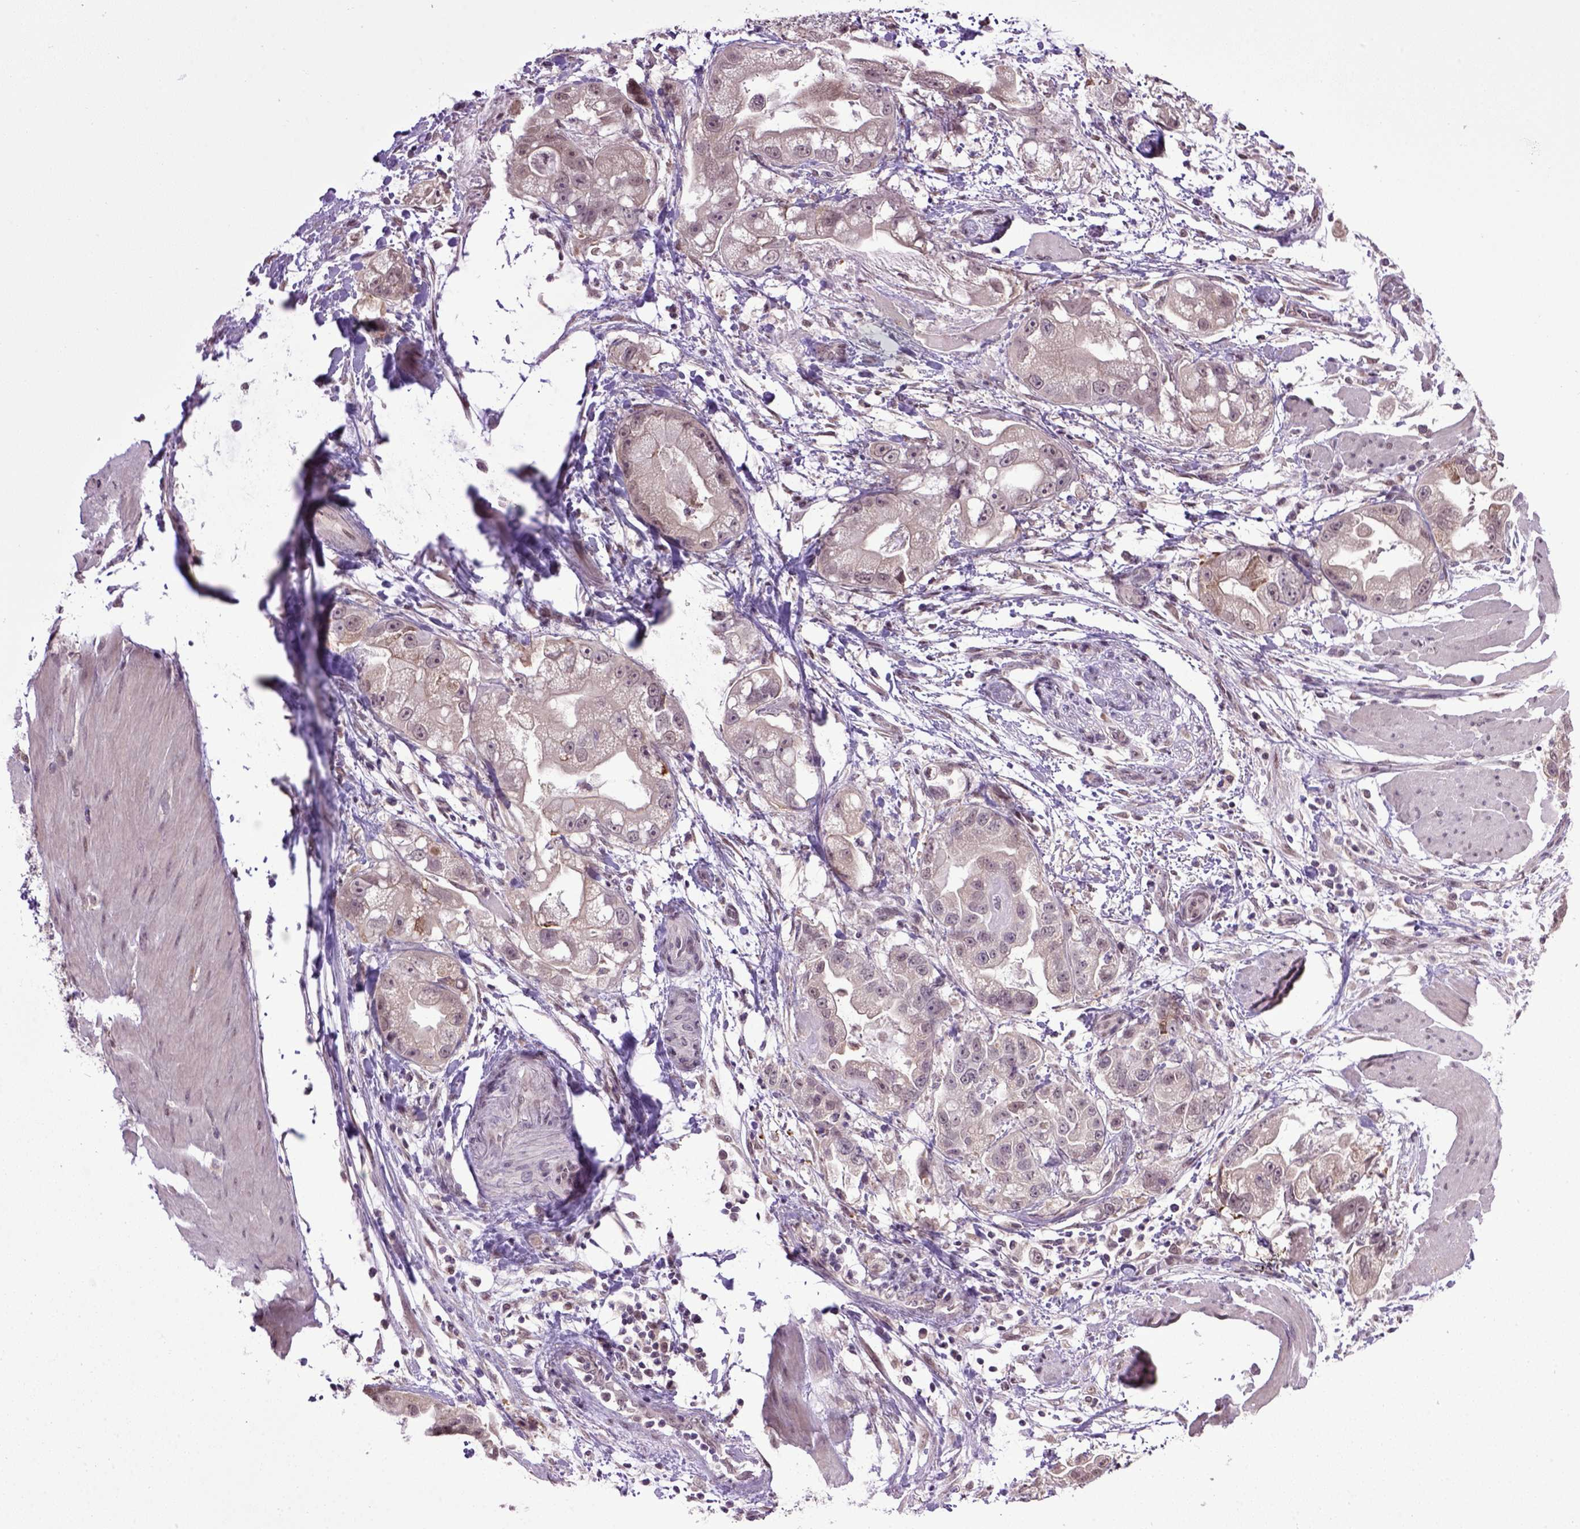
{"staining": {"intensity": "moderate", "quantity": "<25%", "location": "cytoplasmic/membranous"}, "tissue": "stomach cancer", "cell_type": "Tumor cells", "image_type": "cancer", "snomed": [{"axis": "morphology", "description": "Adenocarcinoma, NOS"}, {"axis": "topography", "description": "Stomach"}], "caption": "Immunohistochemical staining of human stomach cancer exhibits low levels of moderate cytoplasmic/membranous protein expression in about <25% of tumor cells.", "gene": "RAB43", "patient": {"sex": "male", "age": 59}}